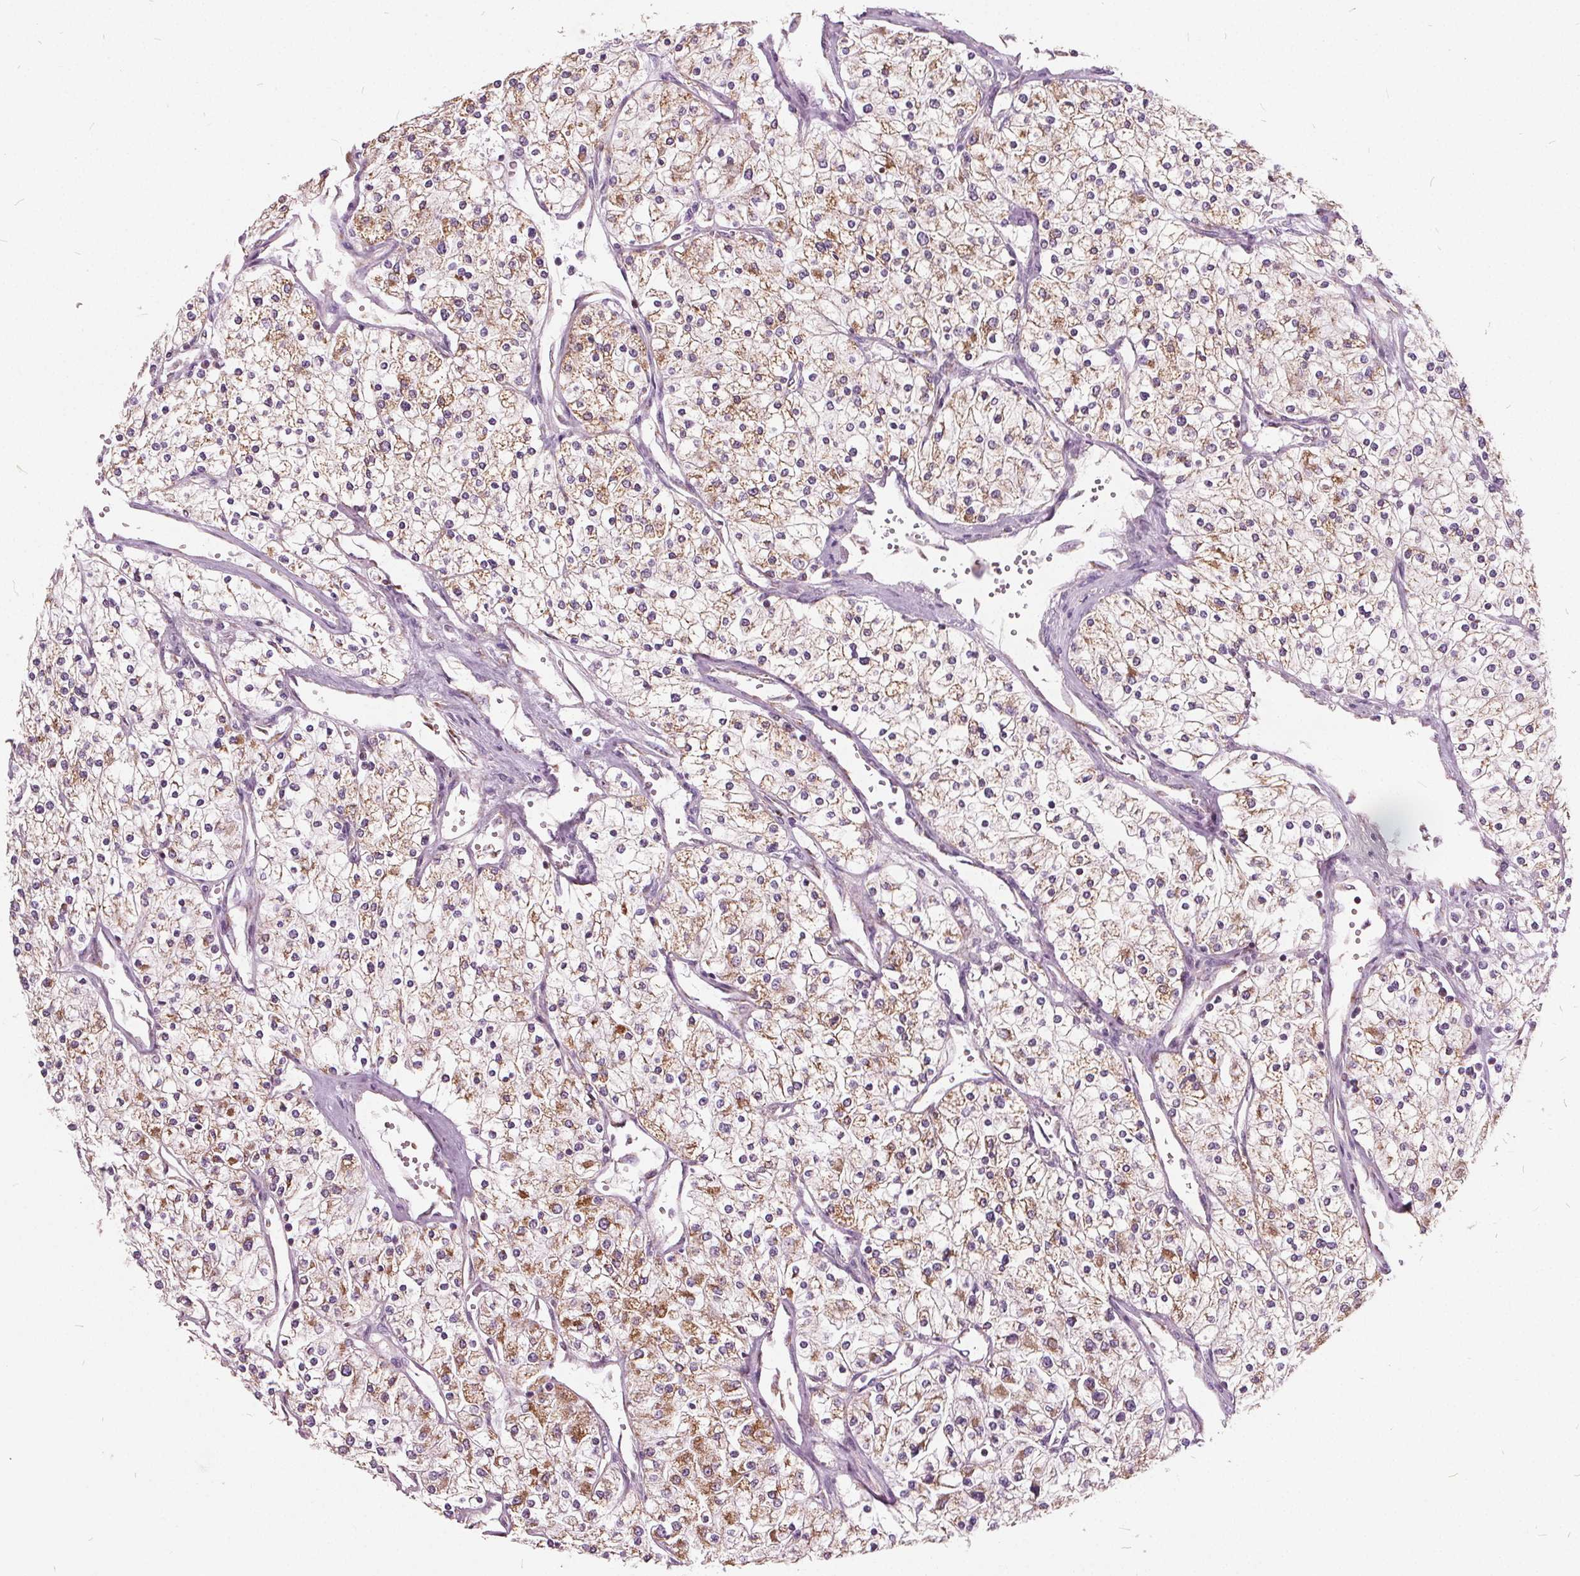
{"staining": {"intensity": "moderate", "quantity": ">75%", "location": "cytoplasmic/membranous"}, "tissue": "renal cancer", "cell_type": "Tumor cells", "image_type": "cancer", "snomed": [{"axis": "morphology", "description": "Adenocarcinoma, NOS"}, {"axis": "topography", "description": "Kidney"}], "caption": "A photomicrograph of adenocarcinoma (renal) stained for a protein demonstrates moderate cytoplasmic/membranous brown staining in tumor cells. (IHC, brightfield microscopy, high magnification).", "gene": "ECI2", "patient": {"sex": "male", "age": 80}}